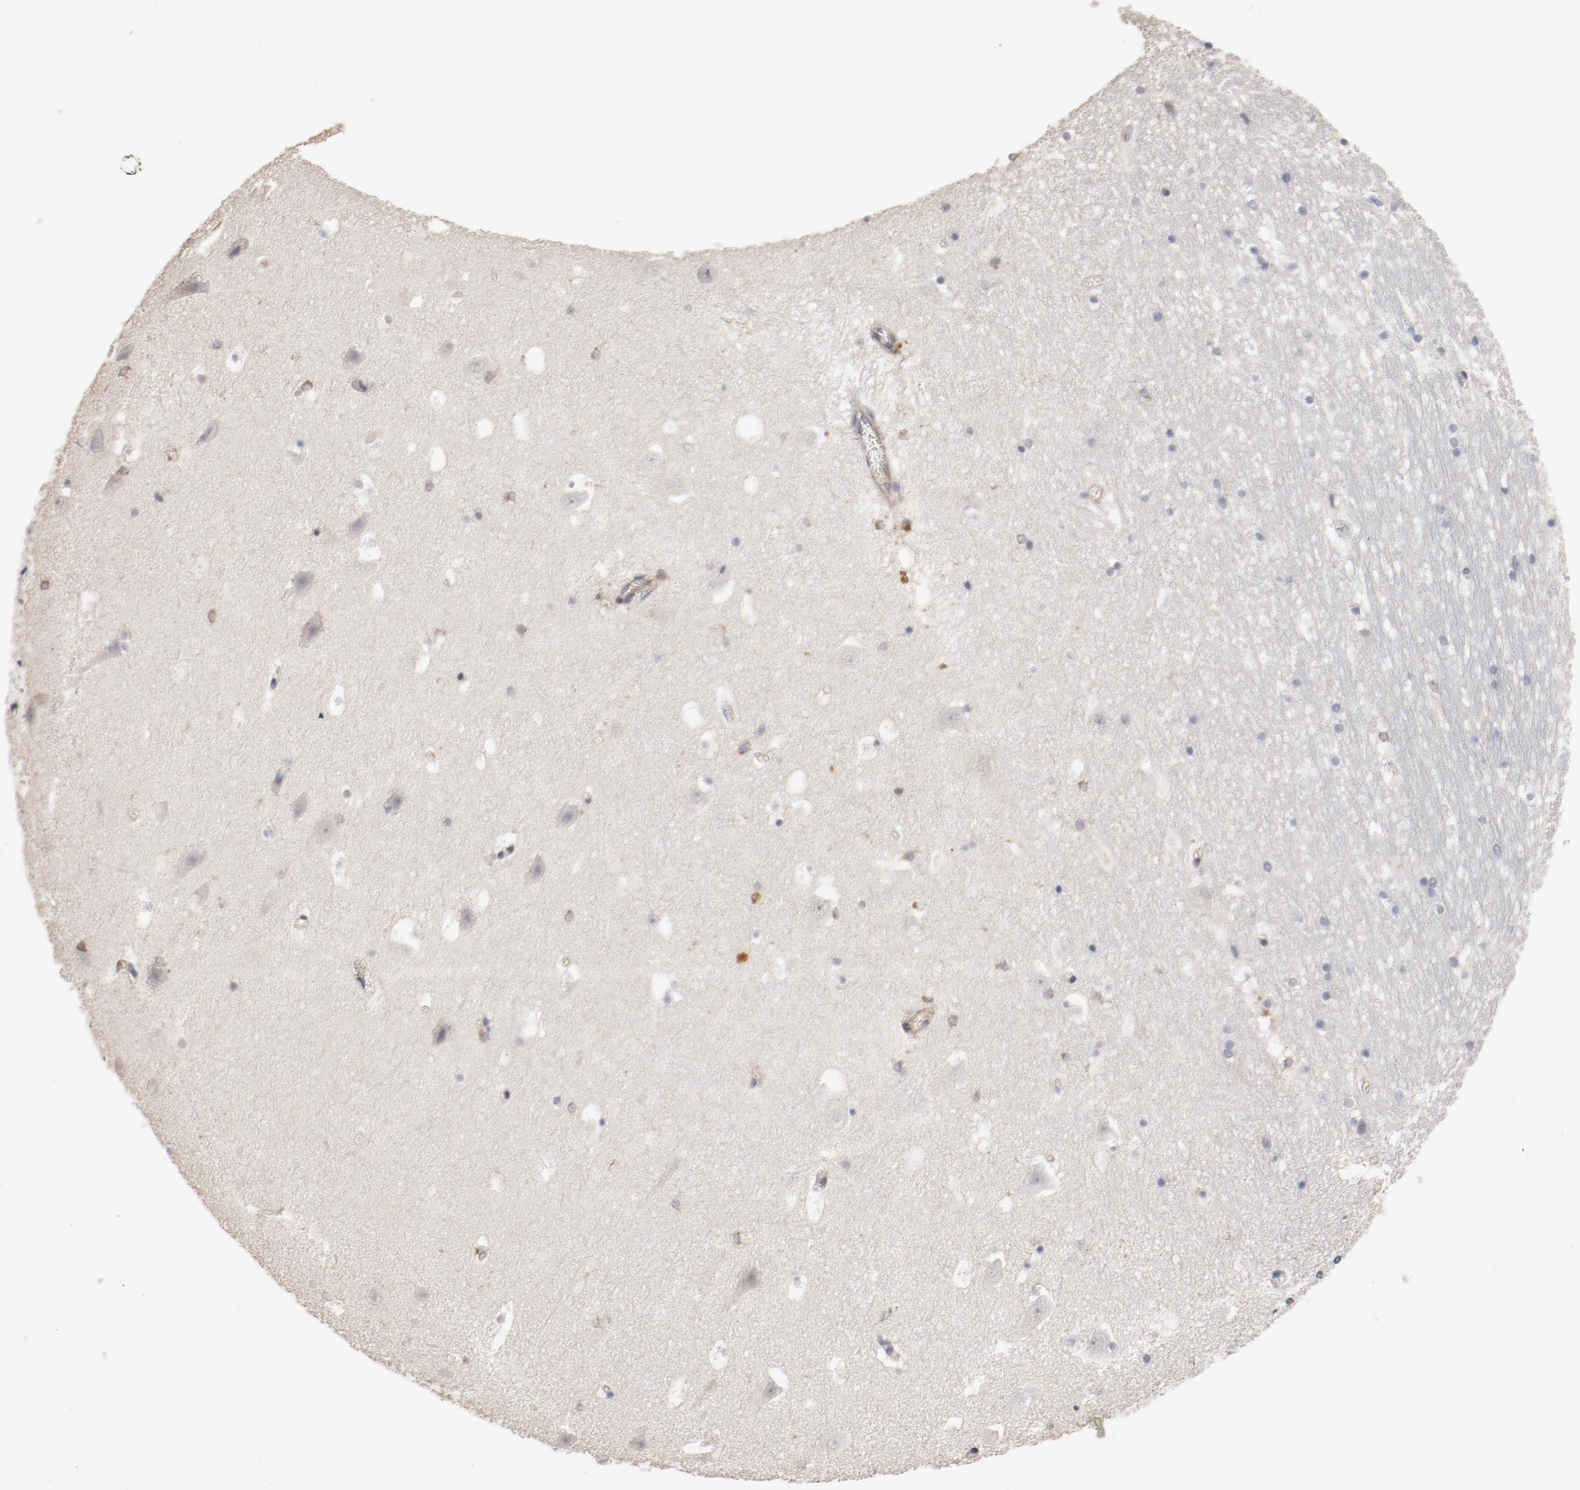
{"staining": {"intensity": "weak", "quantity": "<25%", "location": "cytoplasmic/membranous"}, "tissue": "hippocampus", "cell_type": "Glial cells", "image_type": "normal", "snomed": [{"axis": "morphology", "description": "Normal tissue, NOS"}, {"axis": "topography", "description": "Hippocampus"}], "caption": "This is an immunohistochemistry (IHC) micrograph of normal hippocampus. There is no expression in glial cells.", "gene": "CBL", "patient": {"sex": "male", "age": 45}}